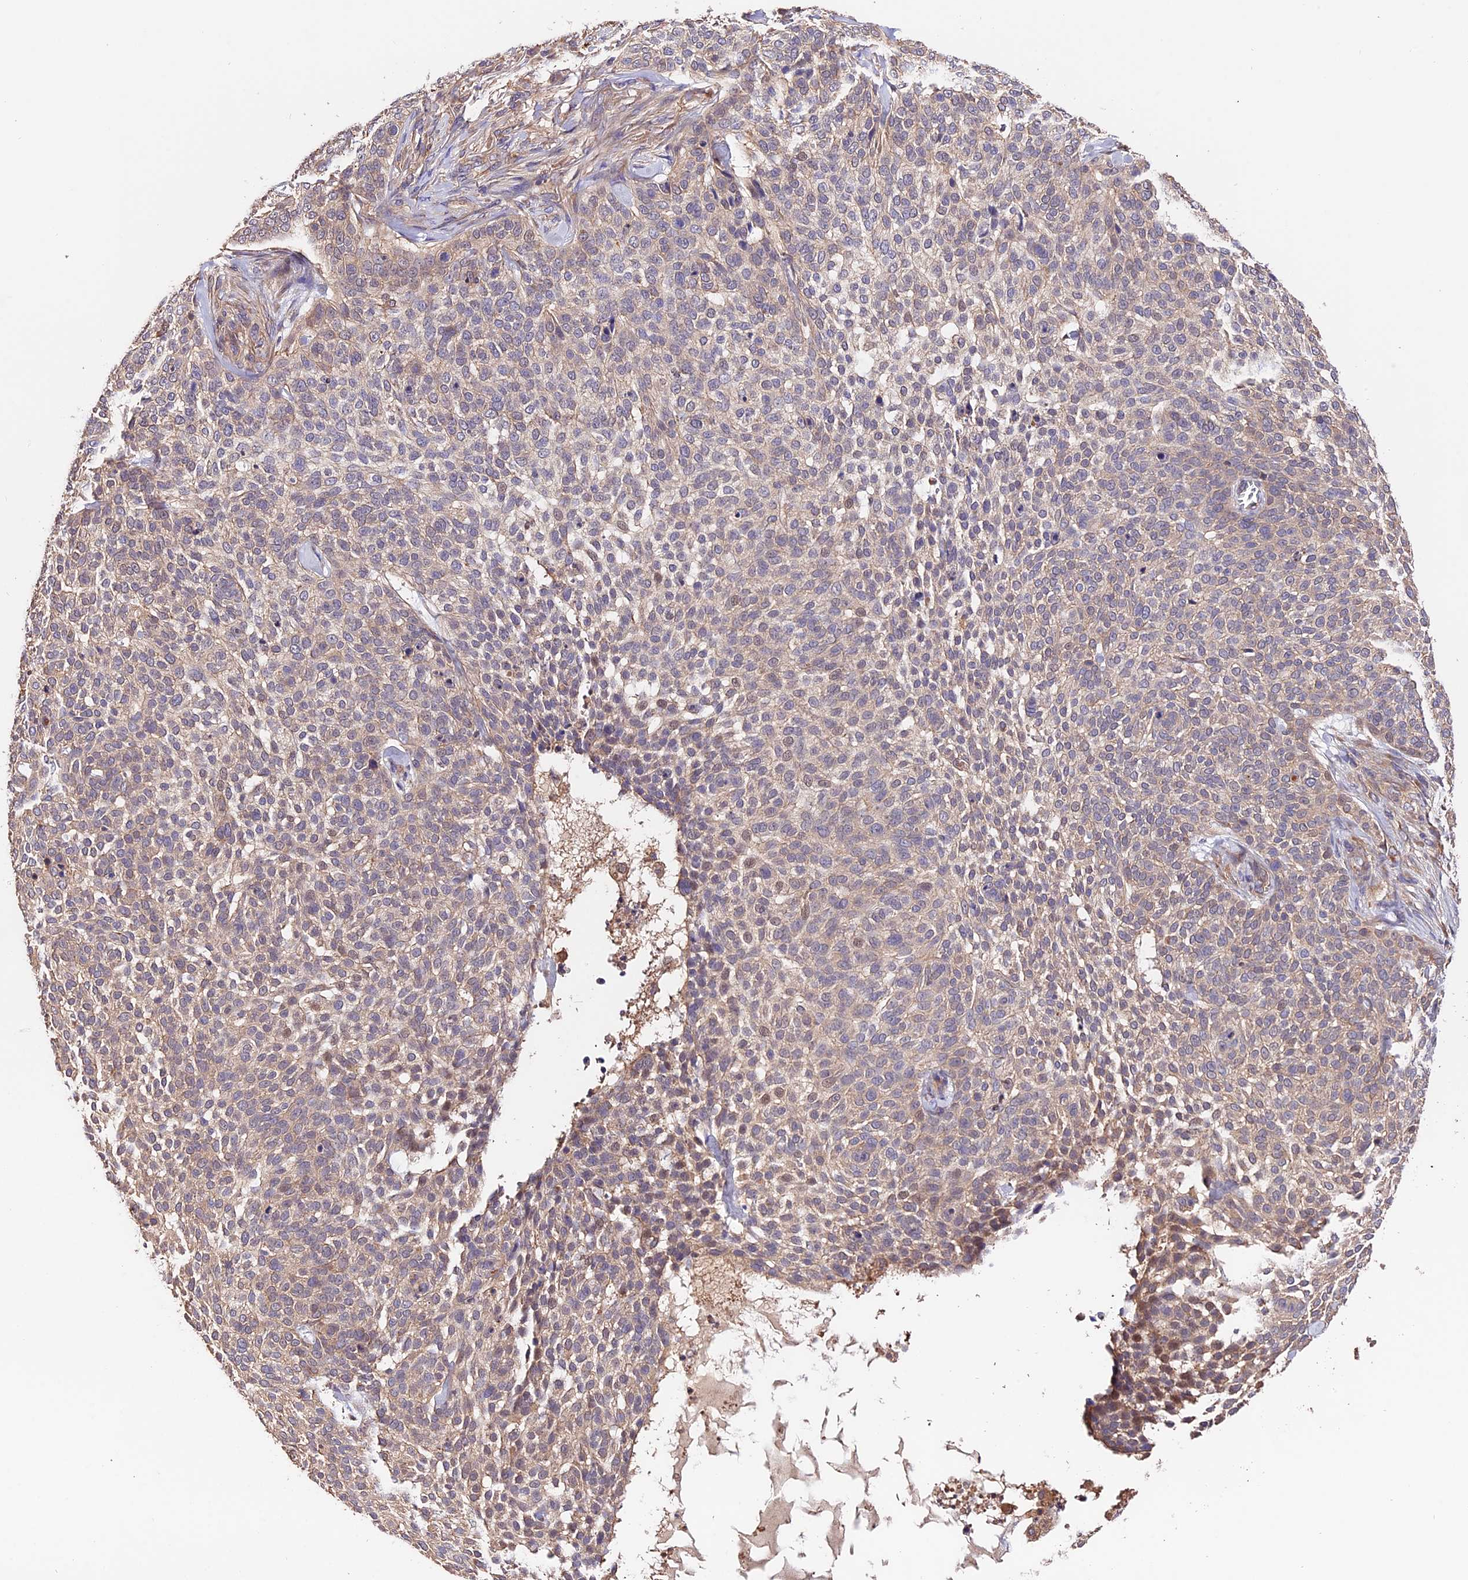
{"staining": {"intensity": "weak", "quantity": "25%-75%", "location": "cytoplasmic/membranous"}, "tissue": "skin cancer", "cell_type": "Tumor cells", "image_type": "cancer", "snomed": [{"axis": "morphology", "description": "Basal cell carcinoma"}, {"axis": "topography", "description": "Skin"}], "caption": "This photomicrograph exhibits IHC staining of skin cancer (basal cell carcinoma), with low weak cytoplasmic/membranous positivity in approximately 25%-75% of tumor cells.", "gene": "CES3", "patient": {"sex": "female", "age": 64}}